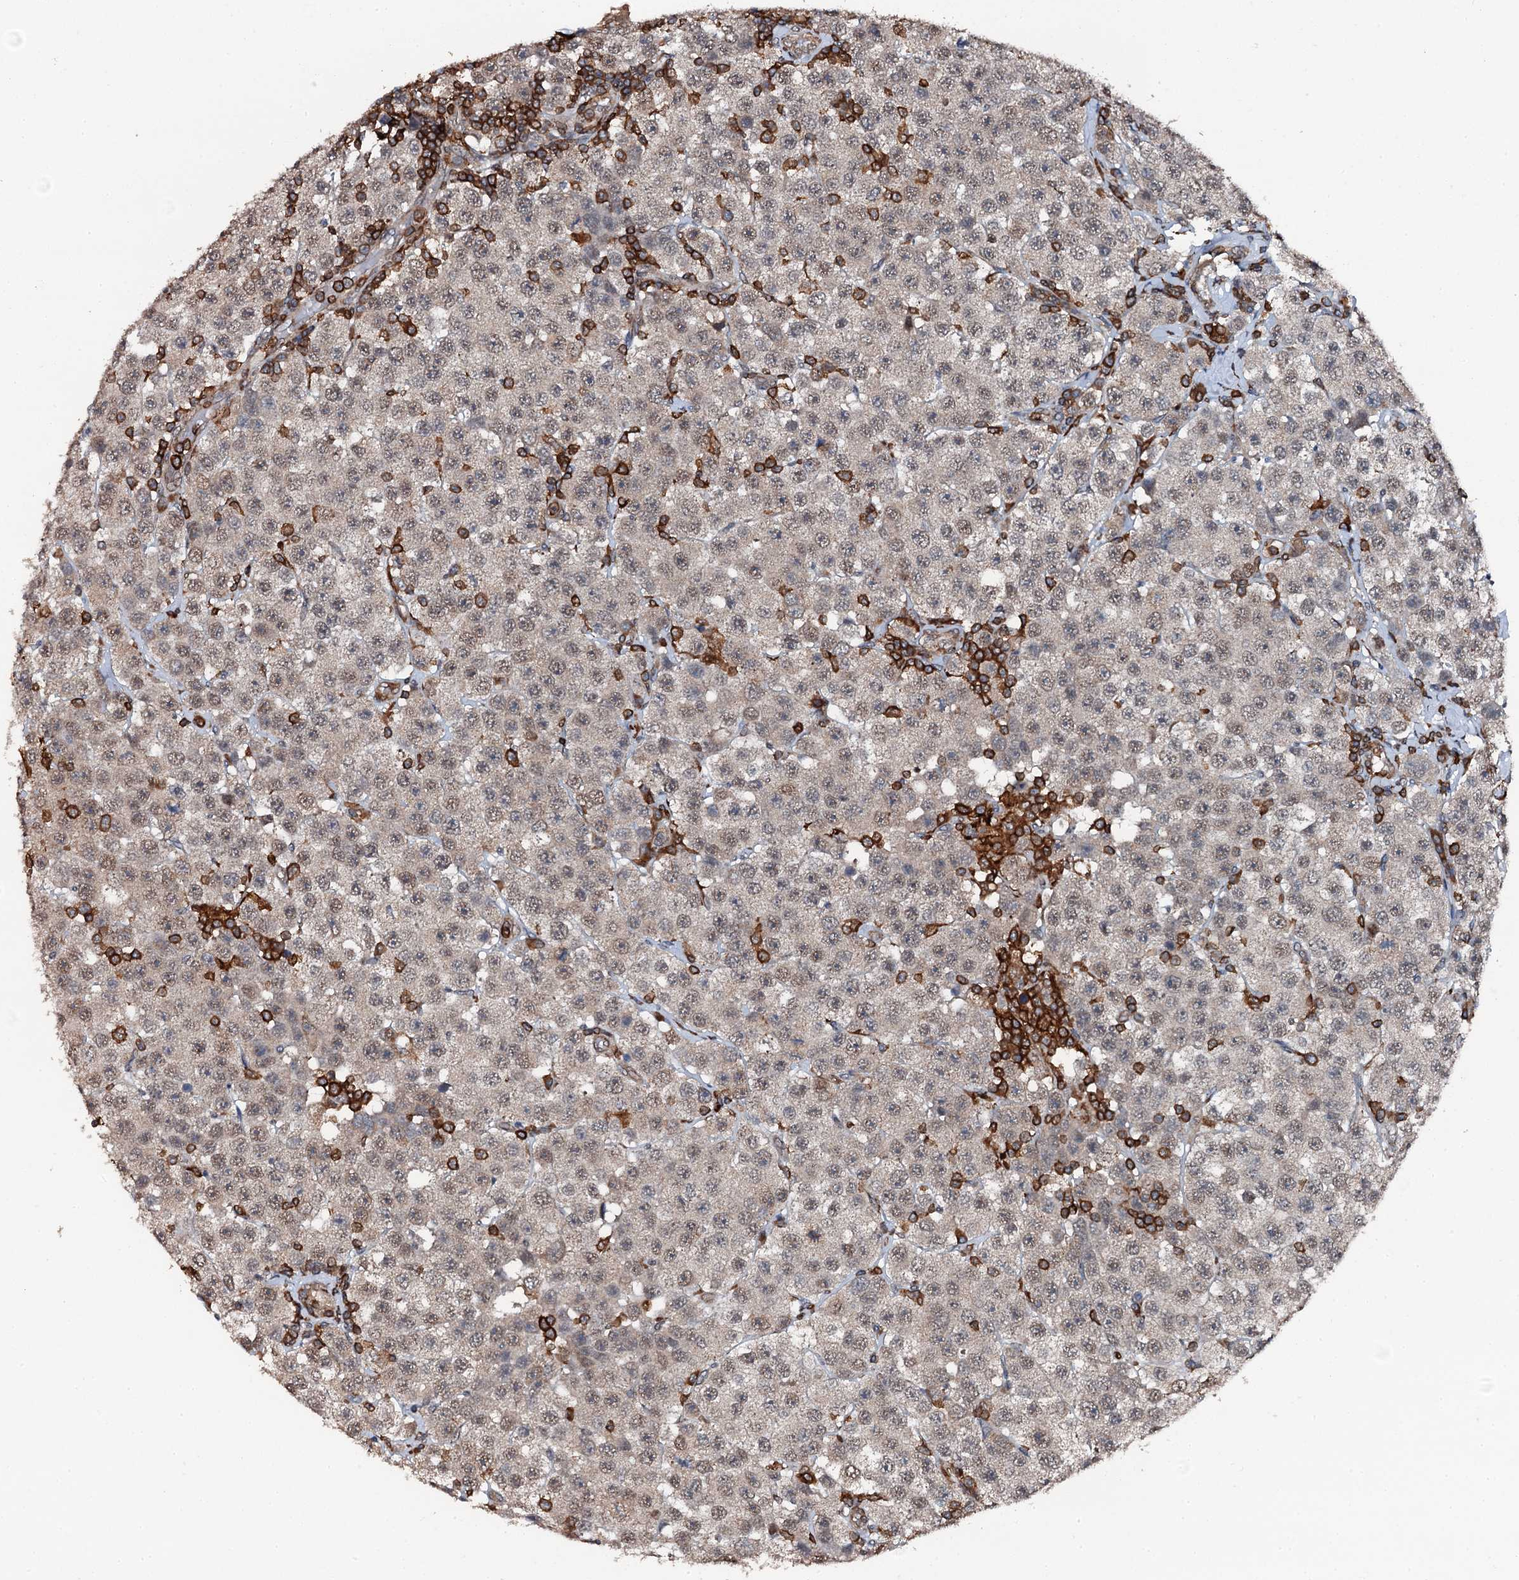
{"staining": {"intensity": "weak", "quantity": "25%-75%", "location": "cytoplasmic/membranous,nuclear"}, "tissue": "testis cancer", "cell_type": "Tumor cells", "image_type": "cancer", "snomed": [{"axis": "morphology", "description": "Seminoma, NOS"}, {"axis": "topography", "description": "Testis"}], "caption": "Testis cancer stained with immunohistochemistry demonstrates weak cytoplasmic/membranous and nuclear positivity in approximately 25%-75% of tumor cells. (DAB (3,3'-diaminobenzidine) = brown stain, brightfield microscopy at high magnification).", "gene": "EDC4", "patient": {"sex": "male", "age": 28}}